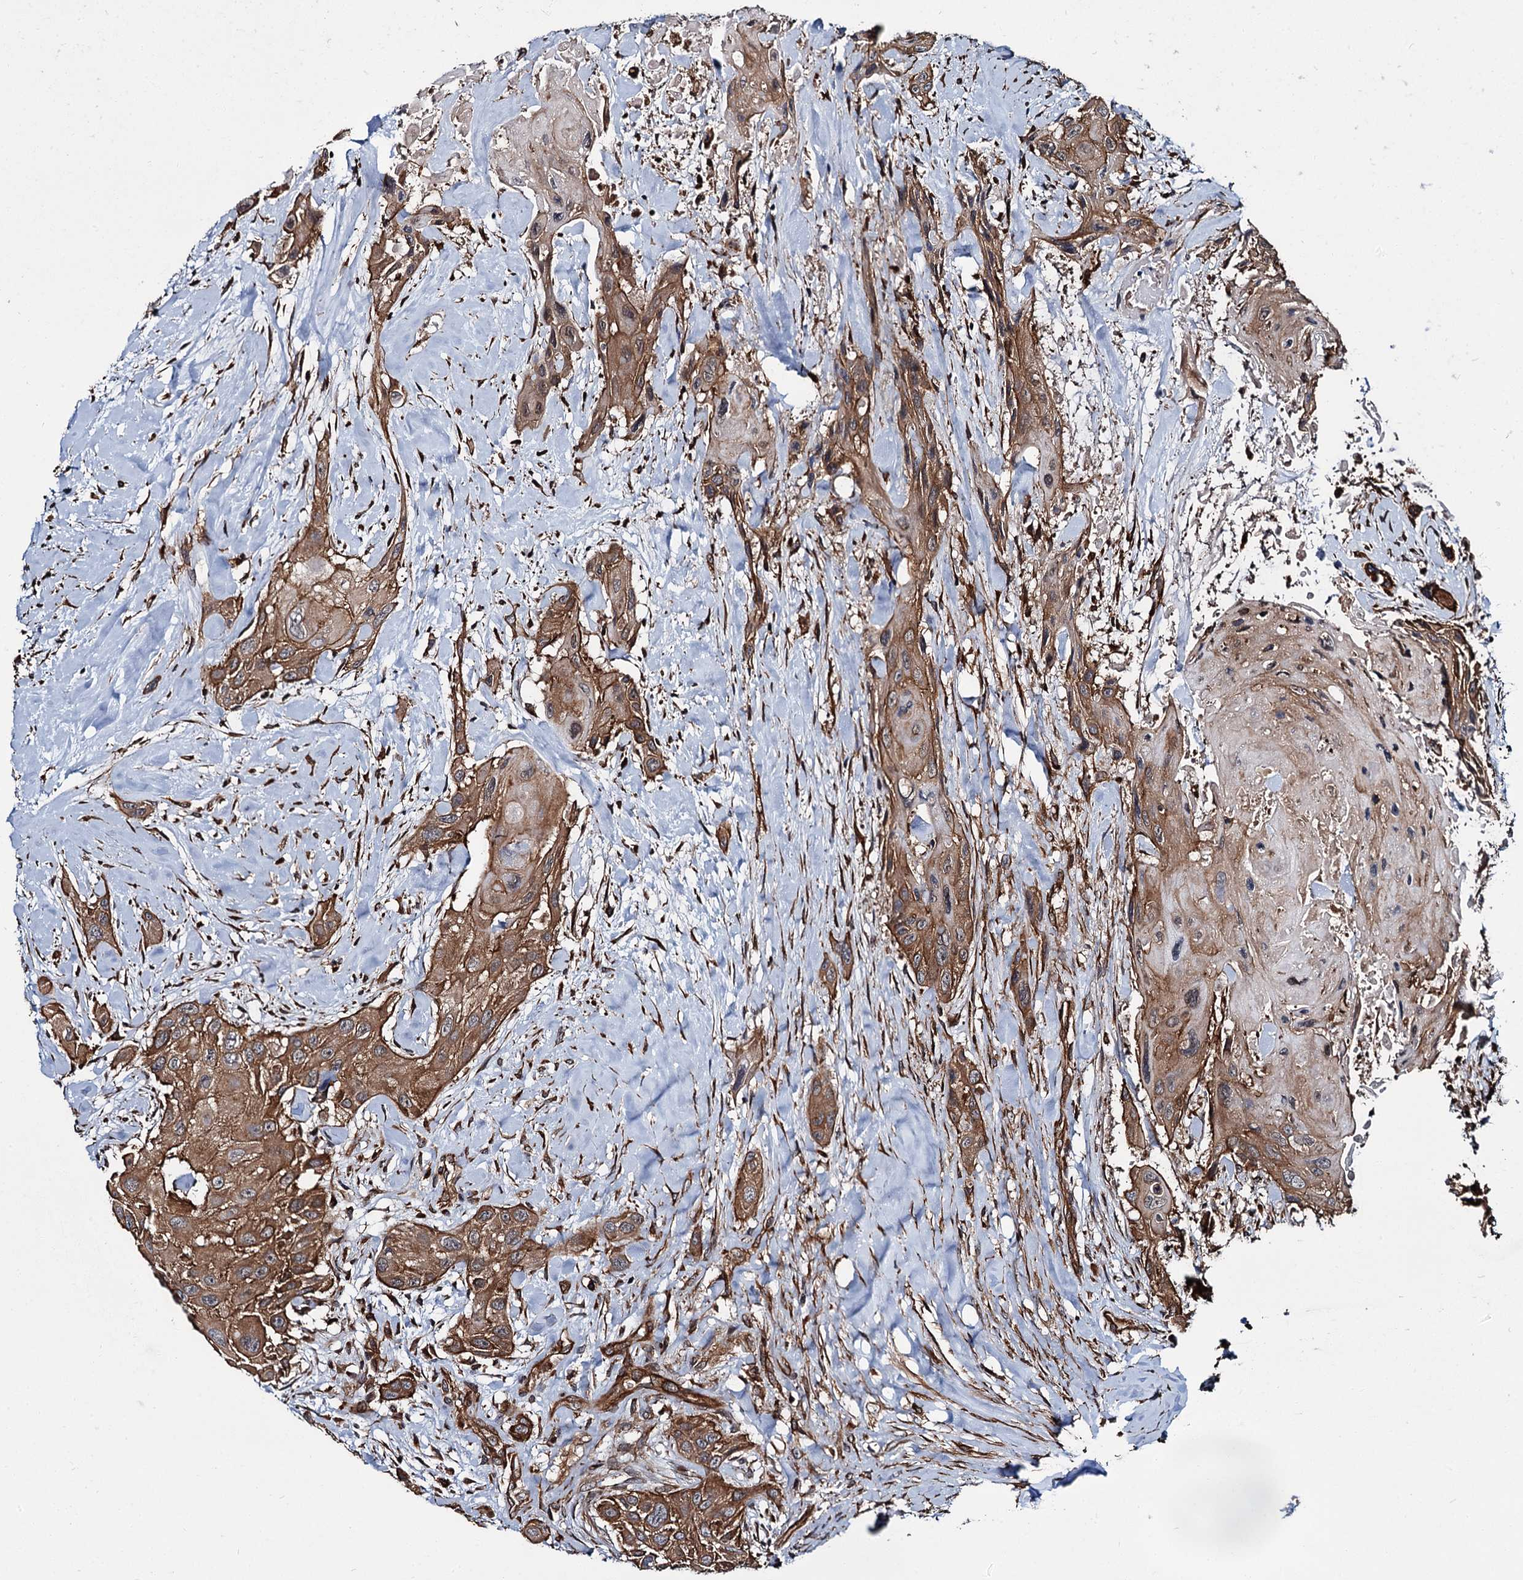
{"staining": {"intensity": "moderate", "quantity": ">75%", "location": "cytoplasmic/membranous"}, "tissue": "head and neck cancer", "cell_type": "Tumor cells", "image_type": "cancer", "snomed": [{"axis": "morphology", "description": "Squamous cell carcinoma, NOS"}, {"axis": "topography", "description": "Head-Neck"}], "caption": "Human head and neck cancer (squamous cell carcinoma) stained for a protein (brown) displays moderate cytoplasmic/membranous positive expression in about >75% of tumor cells.", "gene": "ZFYVE19", "patient": {"sex": "male", "age": 81}}